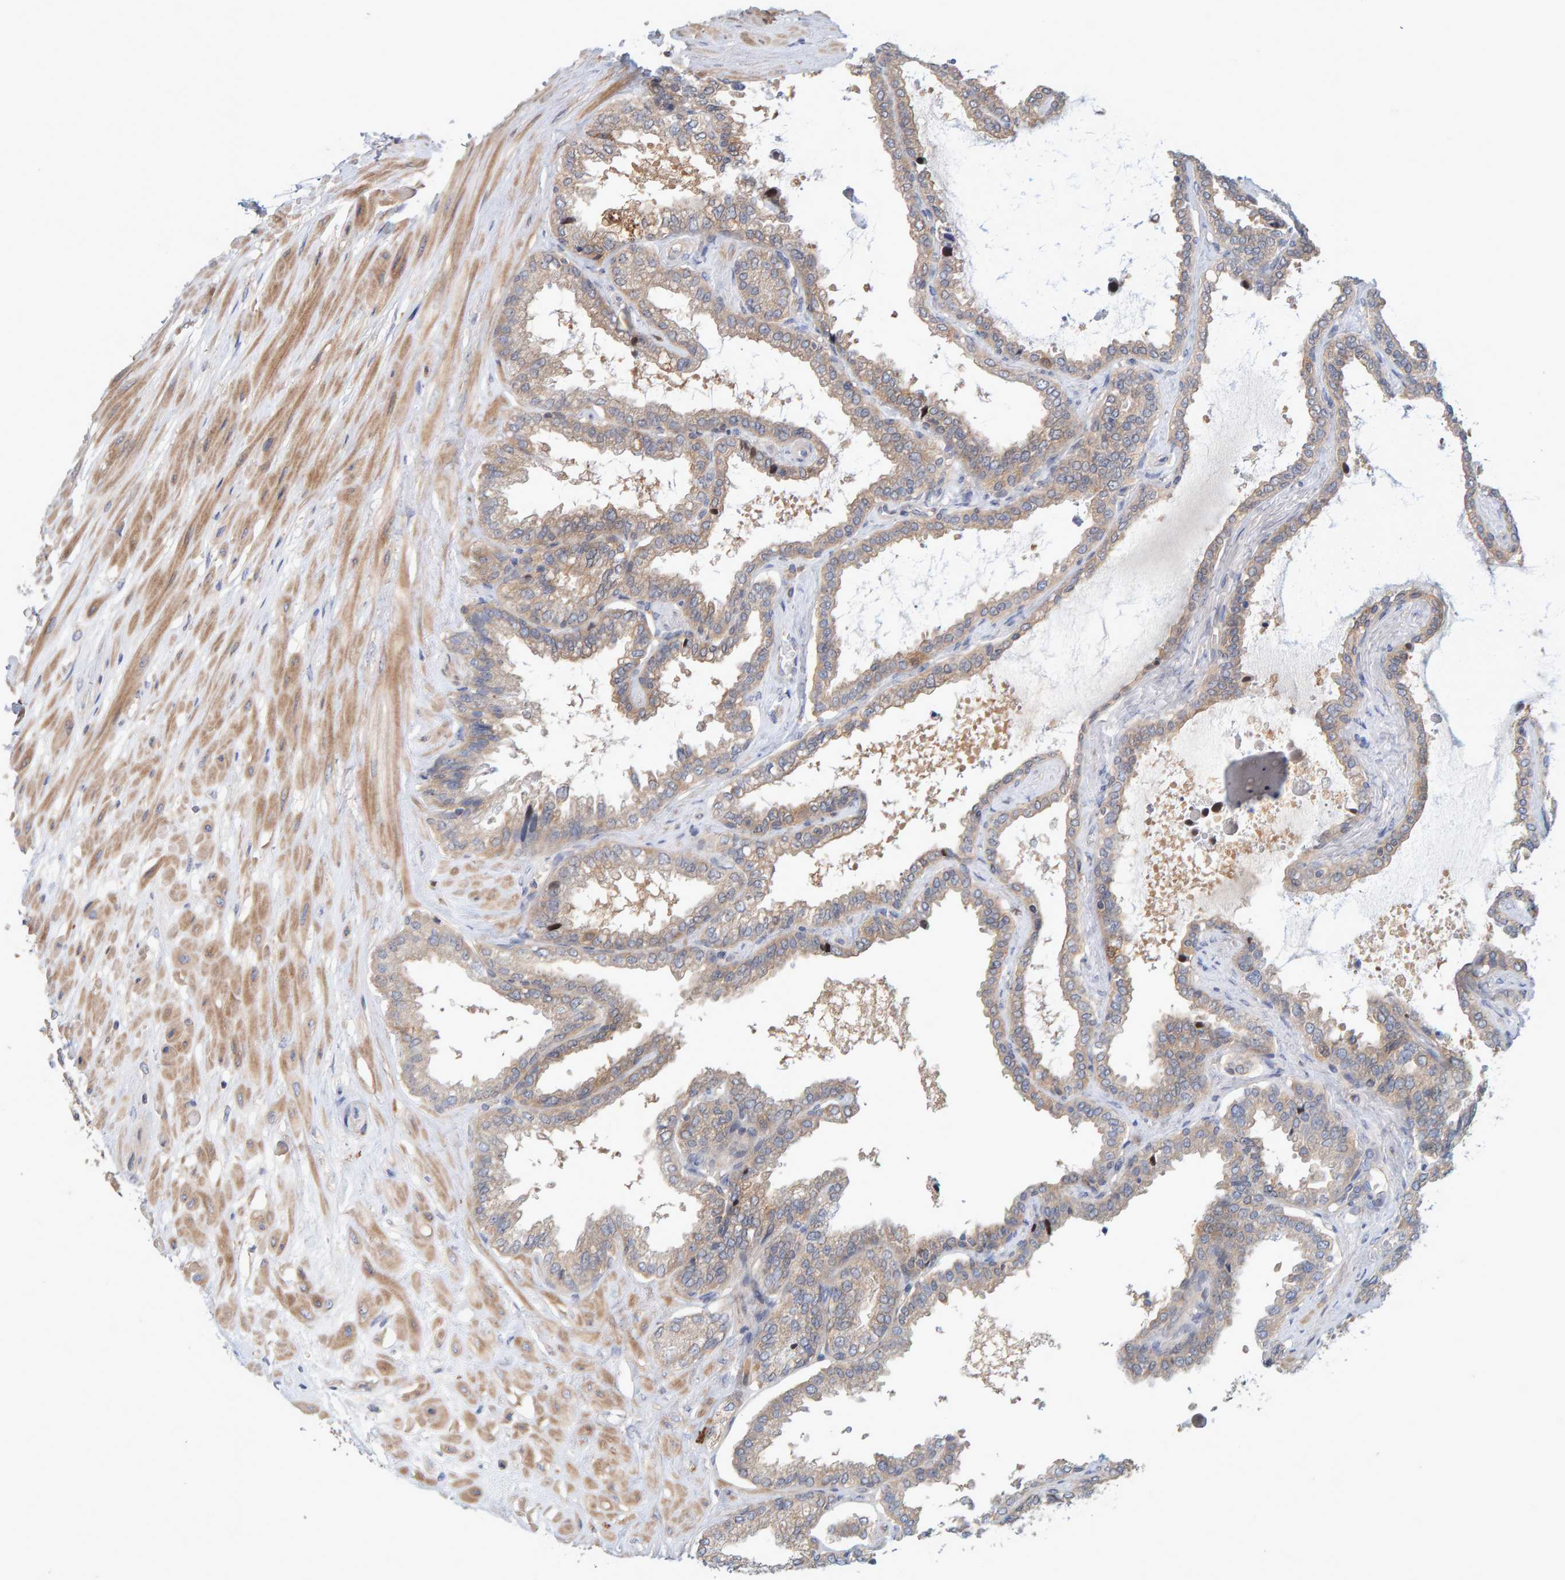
{"staining": {"intensity": "weak", "quantity": ">75%", "location": "cytoplasmic/membranous"}, "tissue": "seminal vesicle", "cell_type": "Glandular cells", "image_type": "normal", "snomed": [{"axis": "morphology", "description": "Normal tissue, NOS"}, {"axis": "topography", "description": "Seminal veicle"}], "caption": "An immunohistochemistry micrograph of normal tissue is shown. Protein staining in brown labels weak cytoplasmic/membranous positivity in seminal vesicle within glandular cells. Immunohistochemistry stains the protein of interest in brown and the nuclei are stained blue.", "gene": "TATDN1", "patient": {"sex": "male", "age": 46}}